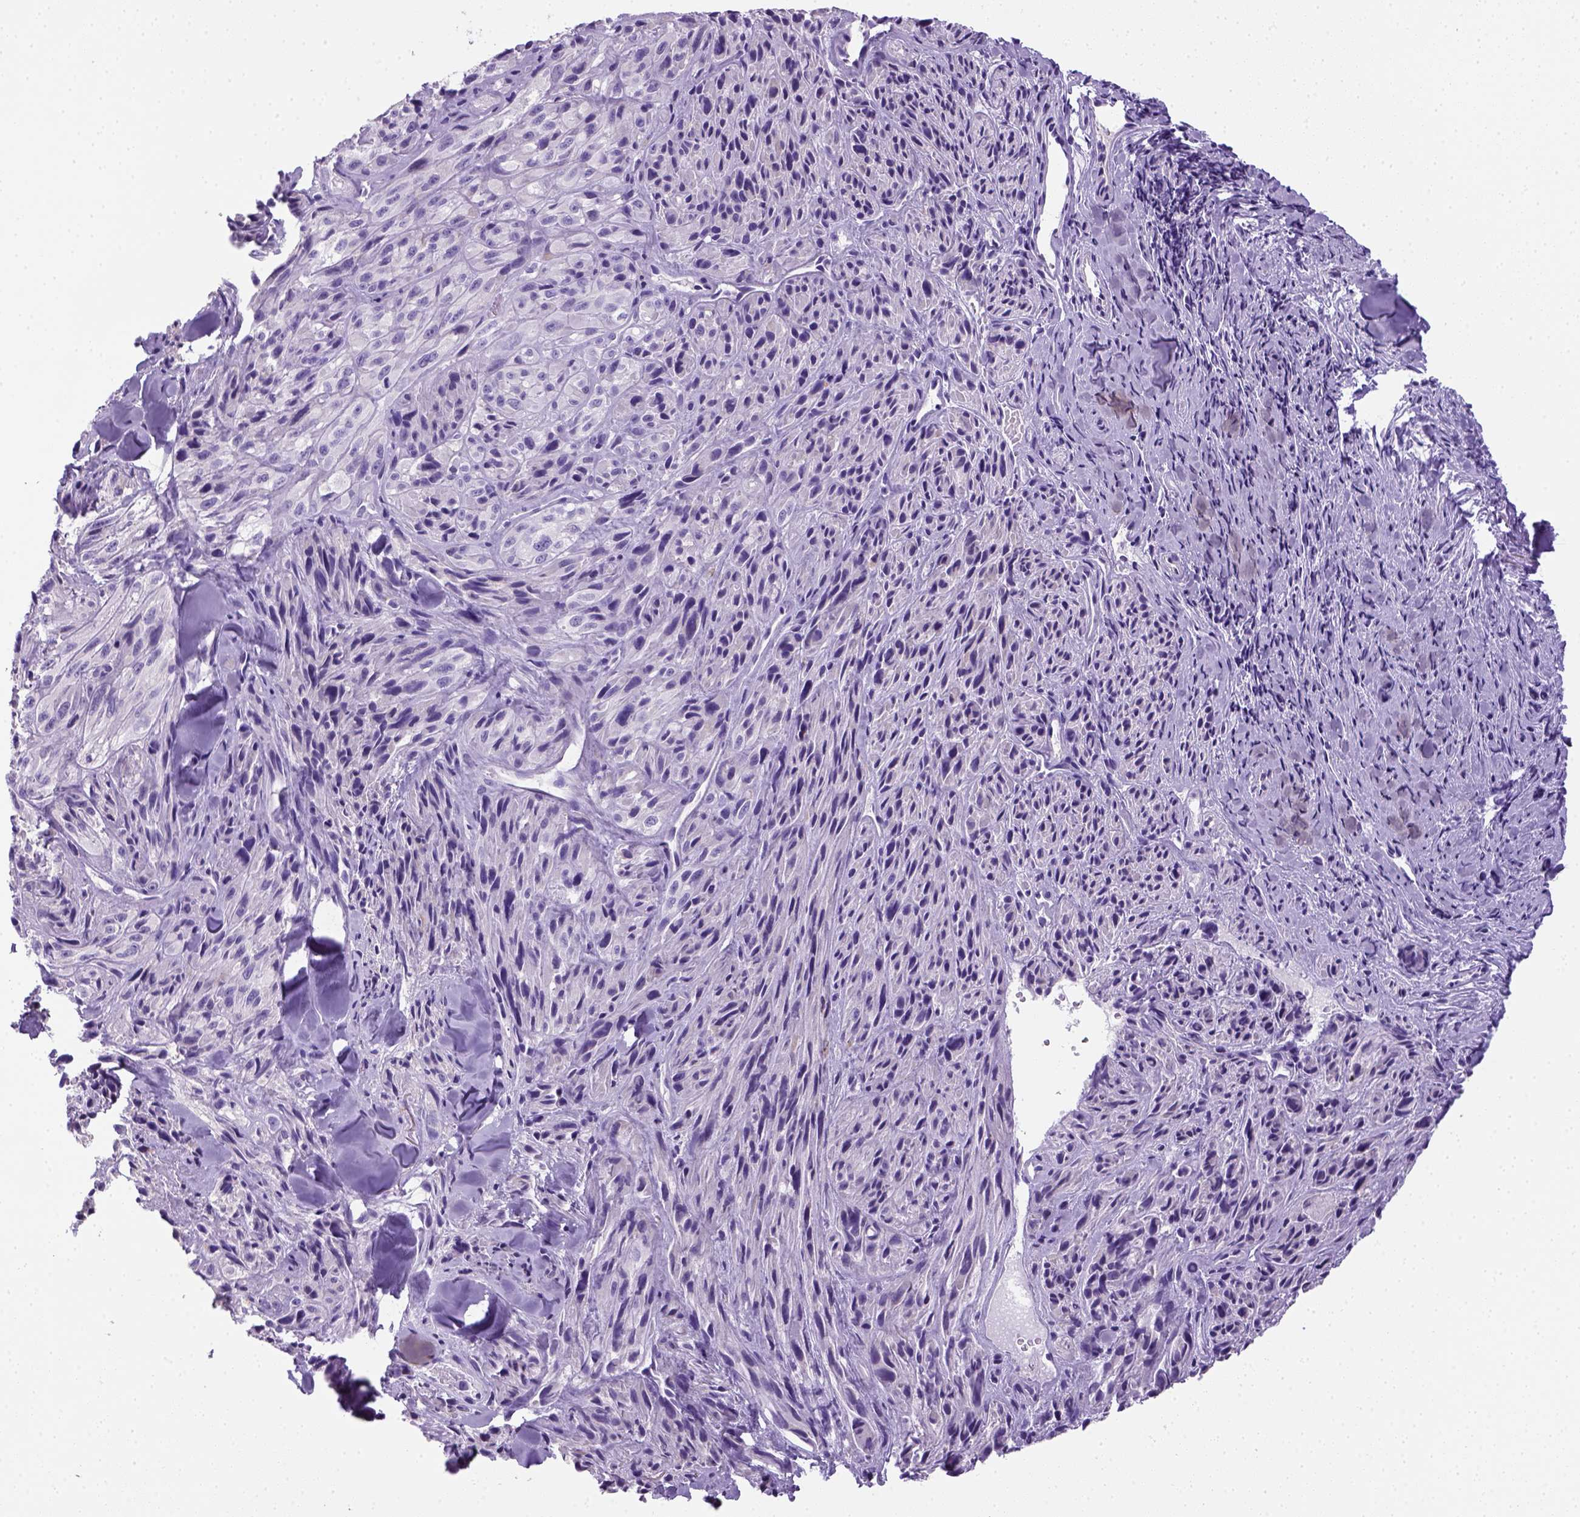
{"staining": {"intensity": "negative", "quantity": "none", "location": "none"}, "tissue": "melanoma", "cell_type": "Tumor cells", "image_type": "cancer", "snomed": [{"axis": "morphology", "description": "Malignant melanoma, NOS"}, {"axis": "topography", "description": "Skin"}], "caption": "Protein analysis of melanoma exhibits no significant staining in tumor cells.", "gene": "KRT71", "patient": {"sex": "male", "age": 67}}